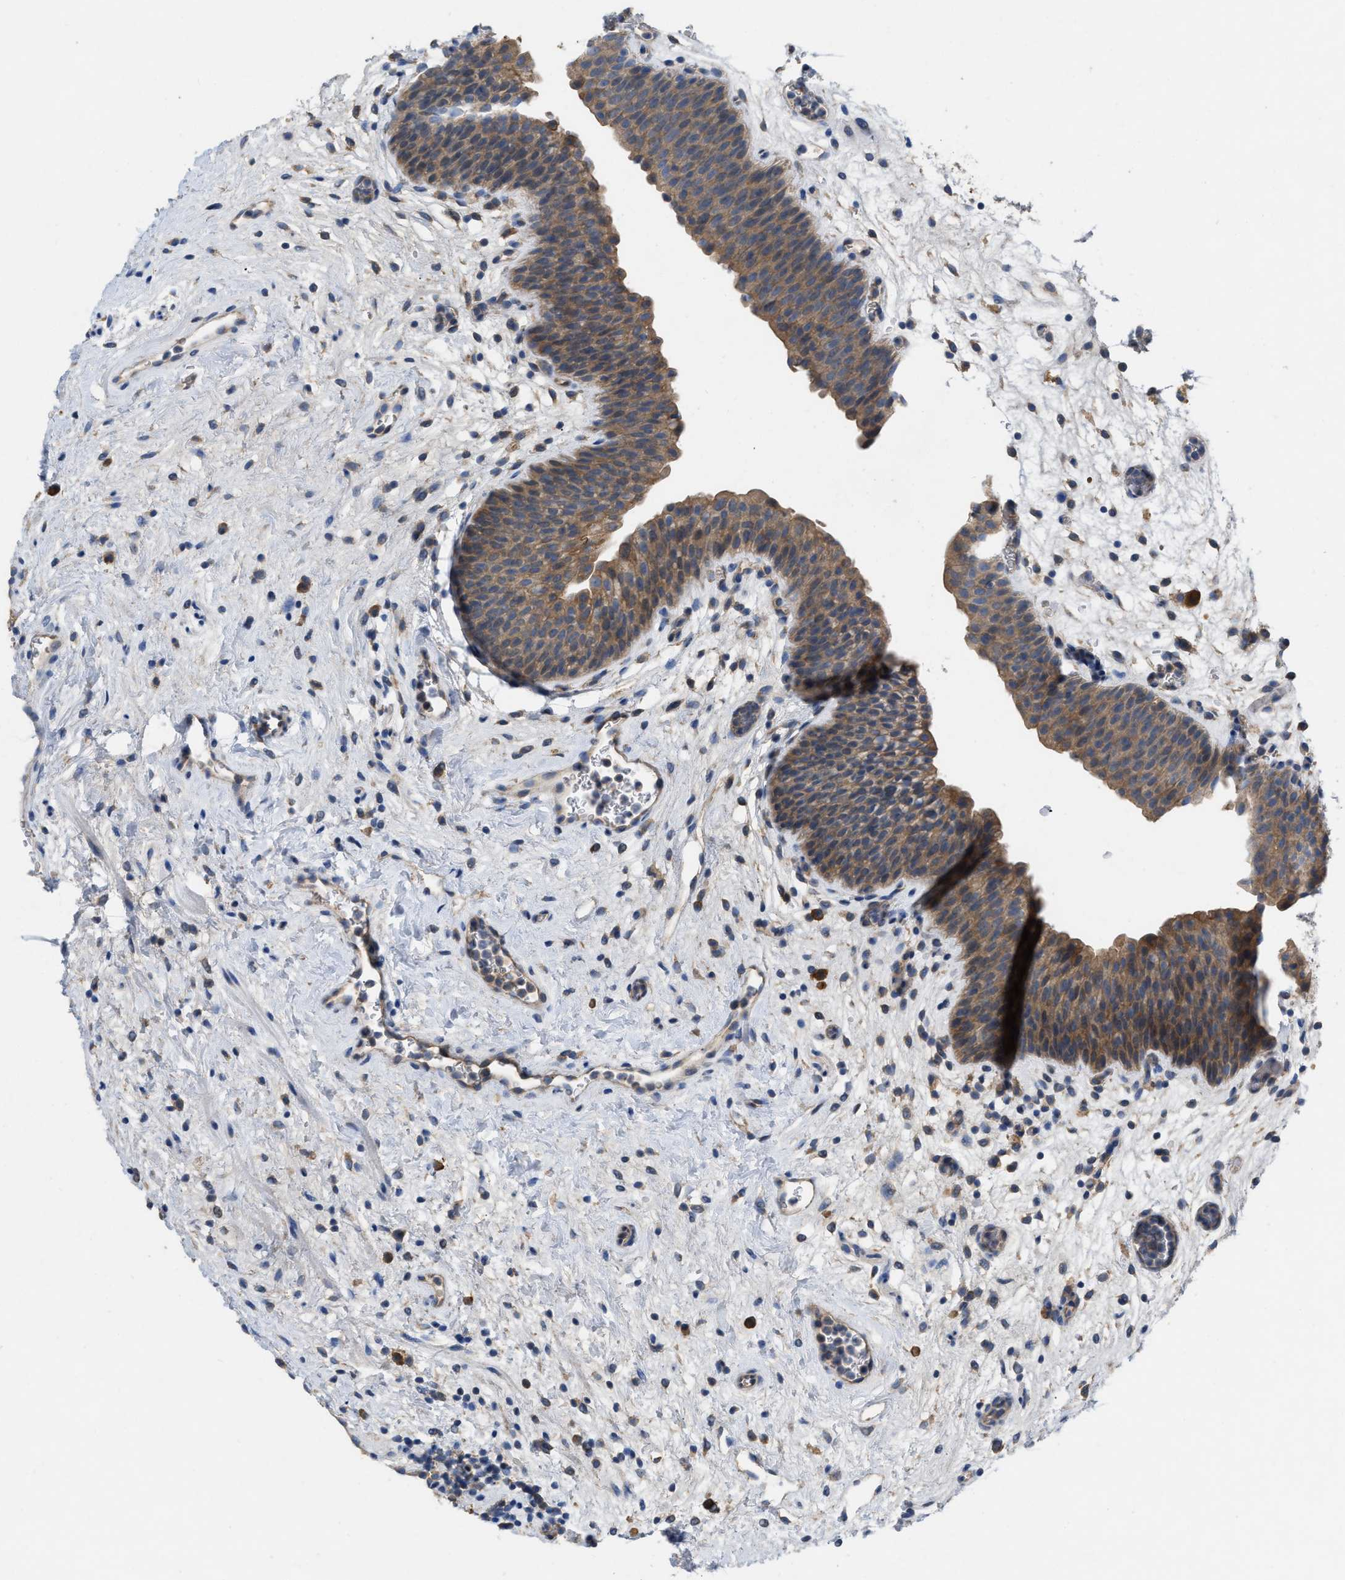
{"staining": {"intensity": "moderate", "quantity": ">75%", "location": "cytoplasmic/membranous"}, "tissue": "urinary bladder", "cell_type": "Urothelial cells", "image_type": "normal", "snomed": [{"axis": "morphology", "description": "Normal tissue, NOS"}, {"axis": "topography", "description": "Urinary bladder"}], "caption": "Moderate cytoplasmic/membranous expression is identified in approximately >75% of urothelial cells in benign urinary bladder. Using DAB (3,3'-diaminobenzidine) (brown) and hematoxylin (blue) stains, captured at high magnification using brightfield microscopy.", "gene": "TMEM131", "patient": {"sex": "male", "age": 37}}